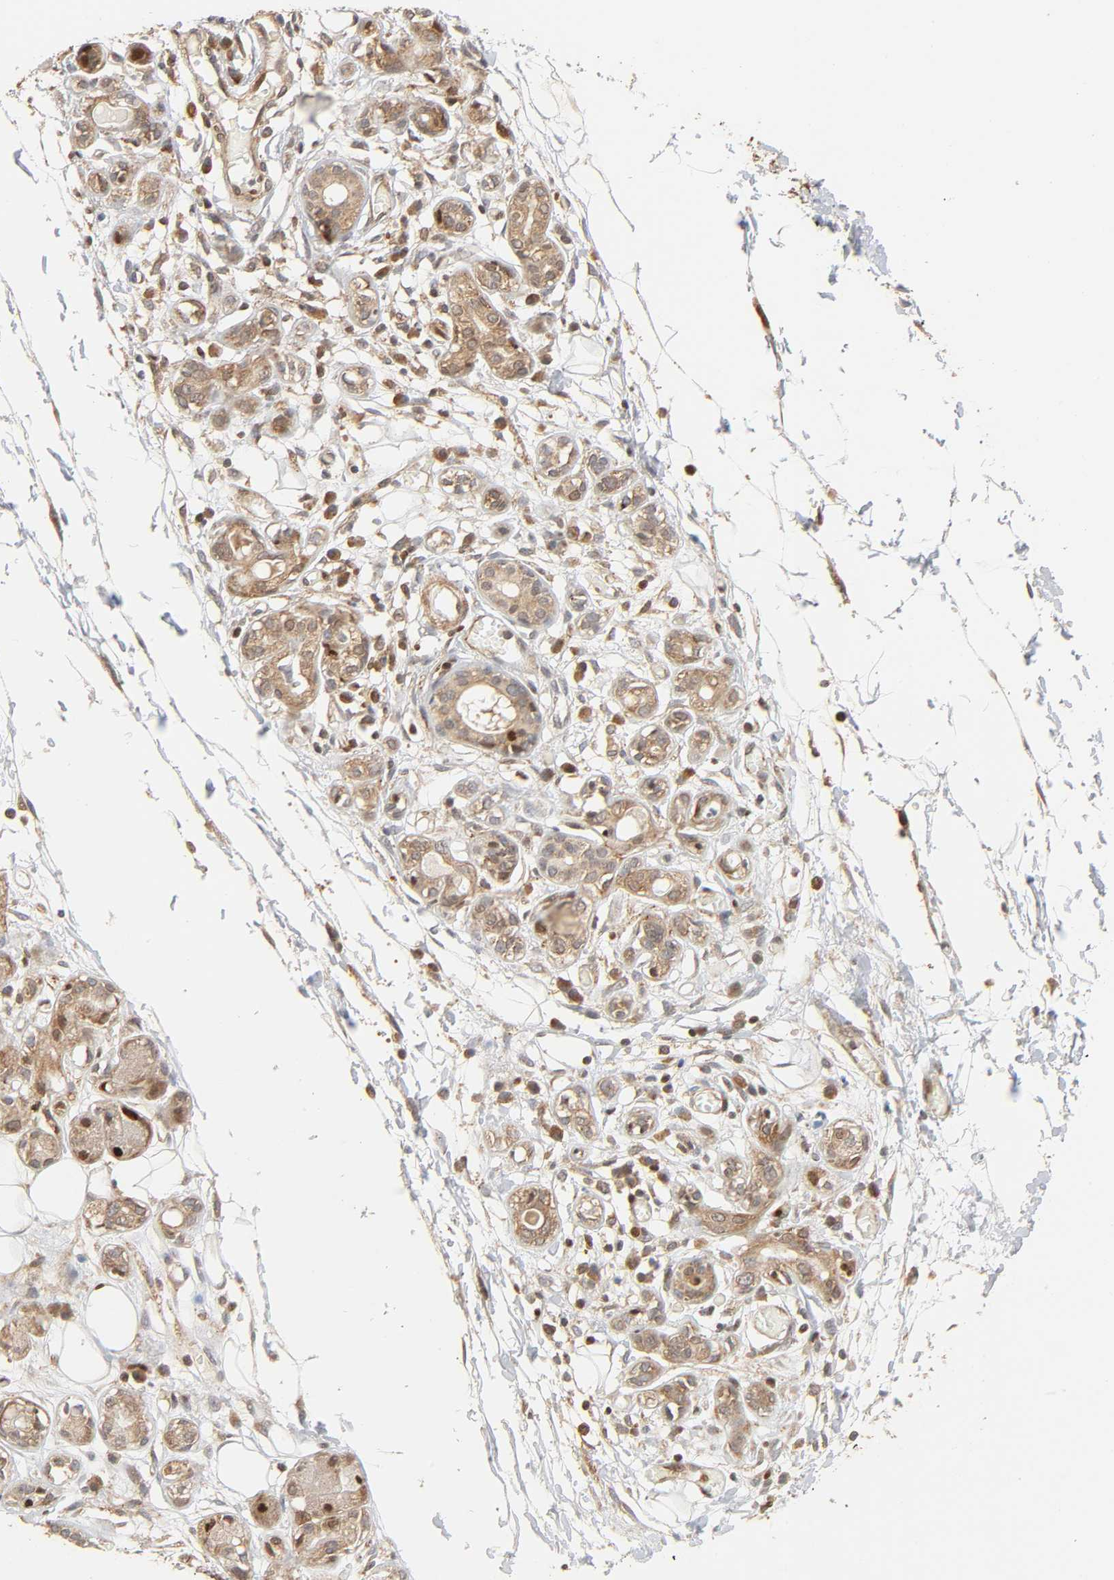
{"staining": {"intensity": "negative", "quantity": "none", "location": "none"}, "tissue": "adipose tissue", "cell_type": "Adipocytes", "image_type": "normal", "snomed": [{"axis": "morphology", "description": "Normal tissue, NOS"}, {"axis": "morphology", "description": "Inflammation, NOS"}, {"axis": "topography", "description": "Vascular tissue"}, {"axis": "topography", "description": "Salivary gland"}], "caption": "This is an immunohistochemistry (IHC) micrograph of unremarkable adipose tissue. There is no staining in adipocytes.", "gene": "NEMF", "patient": {"sex": "female", "age": 75}}